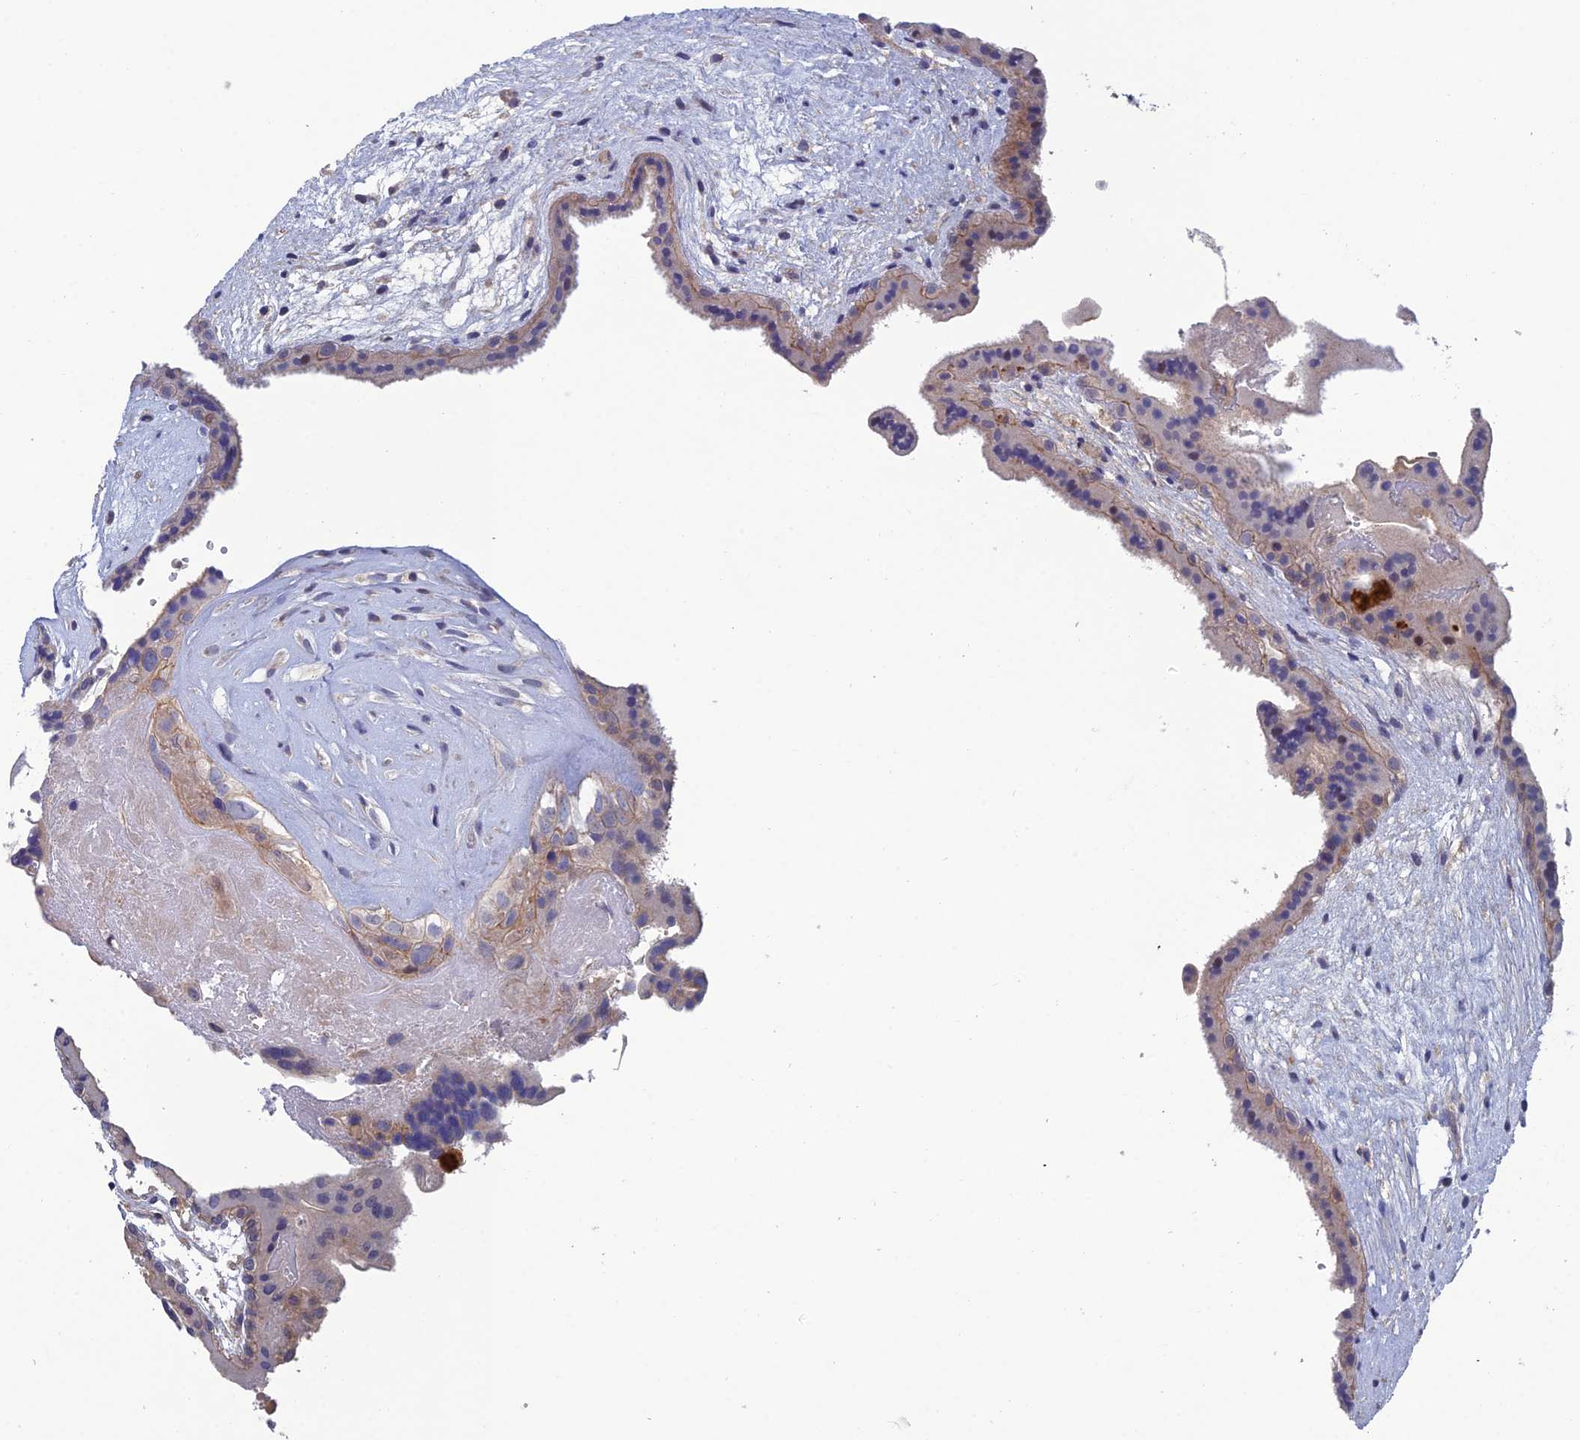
{"staining": {"intensity": "weak", "quantity": "<25%", "location": "cytoplasmic/membranous,nuclear"}, "tissue": "fallopian tube", "cell_type": "Glandular cells", "image_type": "normal", "snomed": [{"axis": "morphology", "description": "Normal tissue, NOS"}, {"axis": "topography", "description": "Fallopian tube"}, {"axis": "topography", "description": "Placenta"}], "caption": "High power microscopy photomicrograph of an IHC photomicrograph of normal fallopian tube, revealing no significant expression in glandular cells.", "gene": "USP37", "patient": {"sex": "female", "age": 34}}